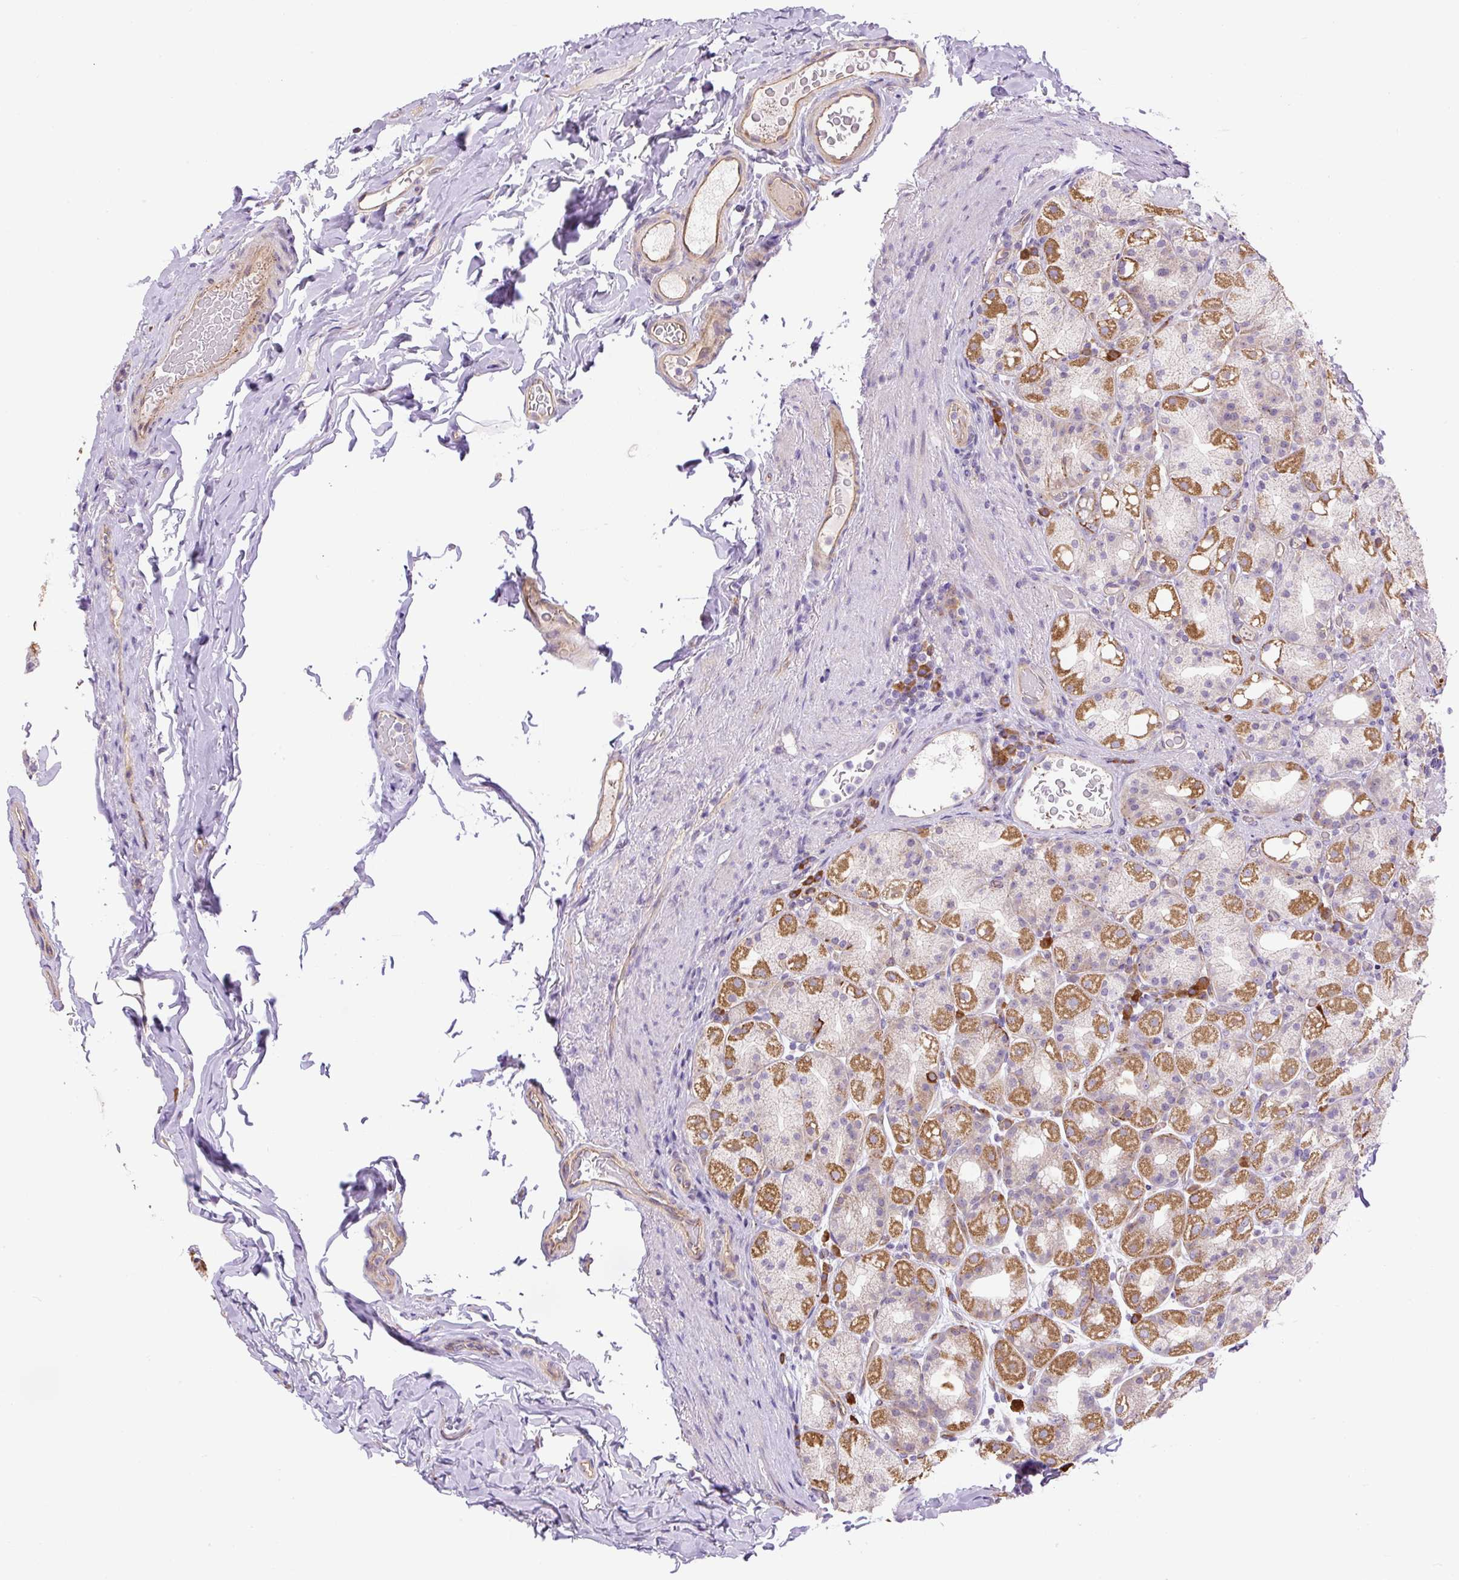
{"staining": {"intensity": "strong", "quantity": "25%-75%", "location": "cytoplasmic/membranous"}, "tissue": "stomach", "cell_type": "Glandular cells", "image_type": "normal", "snomed": [{"axis": "morphology", "description": "Normal tissue, NOS"}, {"axis": "topography", "description": "Stomach, upper"}, {"axis": "topography", "description": "Stomach"}], "caption": "The image reveals a brown stain indicating the presence of a protein in the cytoplasmic/membranous of glandular cells in stomach. (brown staining indicates protein expression, while blue staining denotes nuclei).", "gene": "PPME1", "patient": {"sex": "male", "age": 68}}